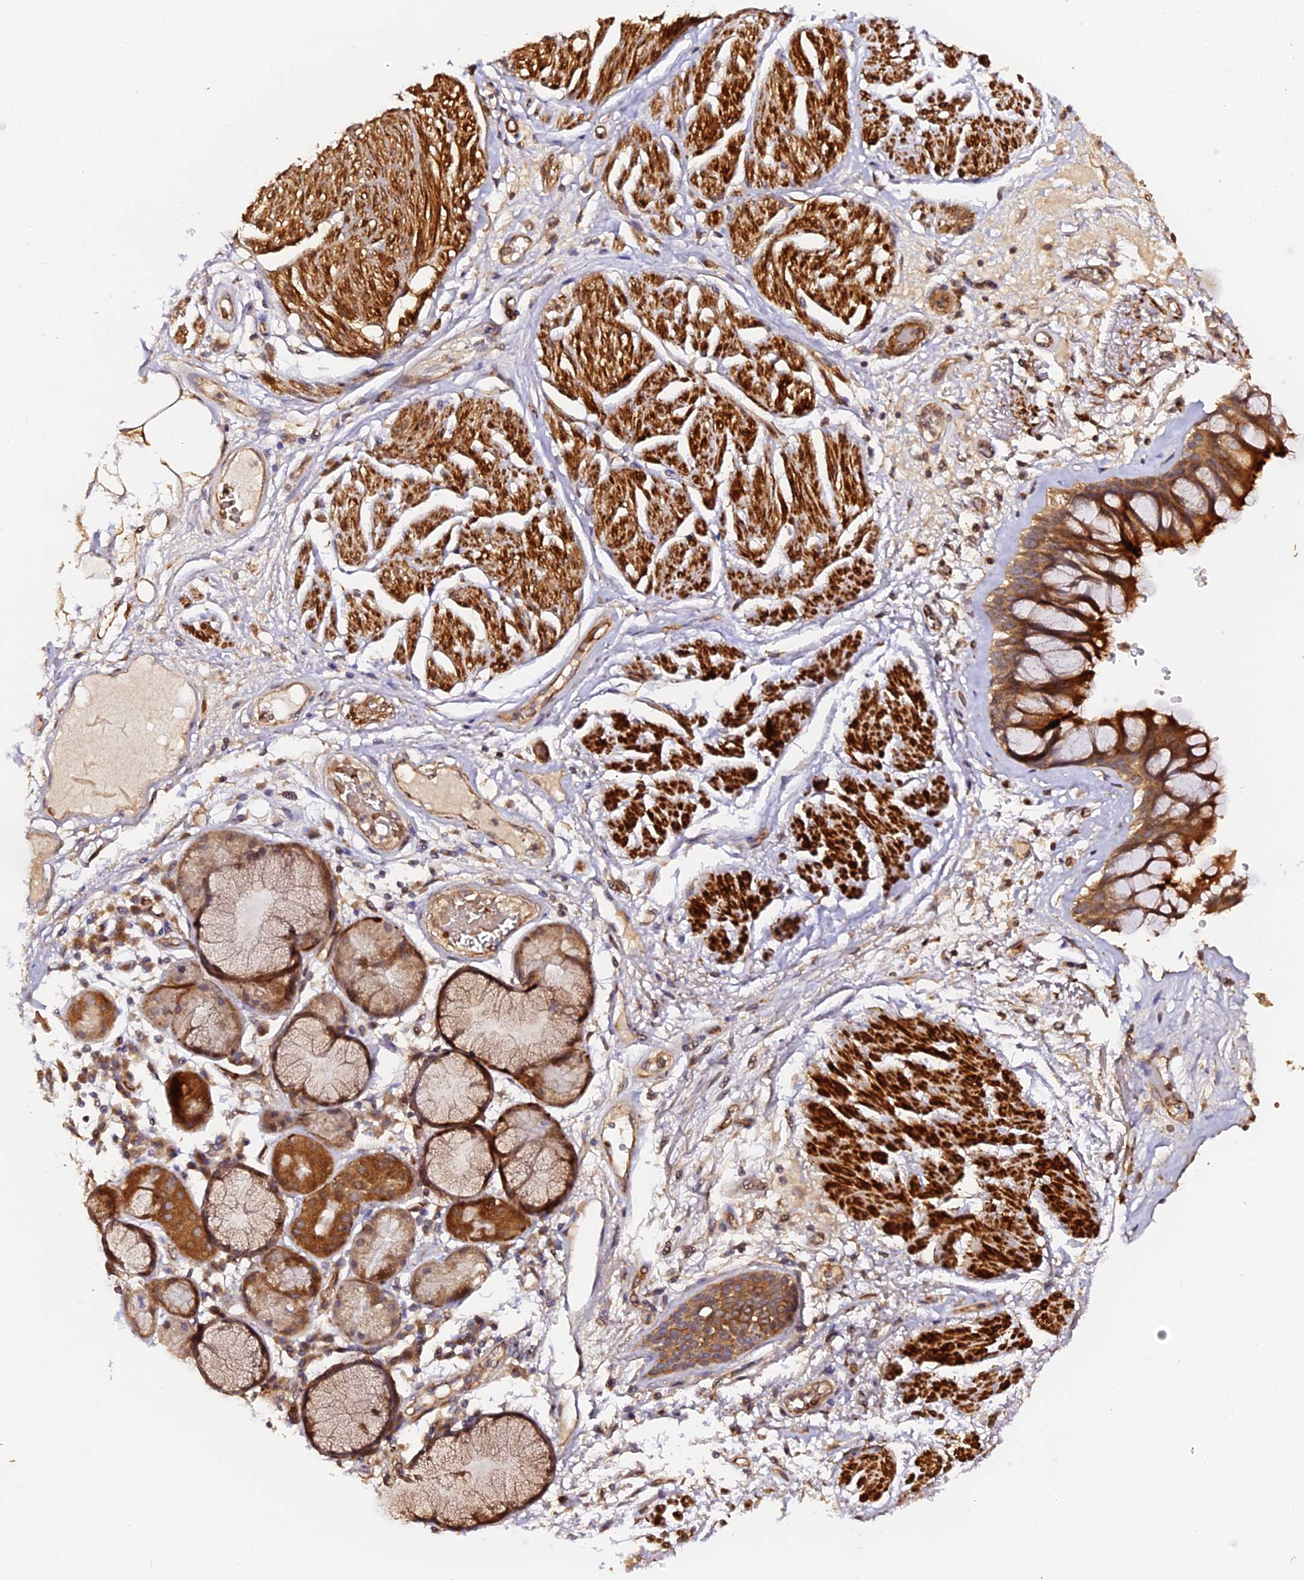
{"staining": {"intensity": "moderate", "quantity": ">75%", "location": "cytoplasmic/membranous"}, "tissue": "adipose tissue", "cell_type": "Adipocytes", "image_type": "normal", "snomed": [{"axis": "morphology", "description": "Normal tissue, NOS"}, {"axis": "topography", "description": "Bronchus"}], "caption": "Immunohistochemical staining of normal human adipose tissue demonstrates >75% levels of moderate cytoplasmic/membranous protein staining in about >75% of adipocytes.", "gene": "TDO2", "patient": {"sex": "male", "age": 66}}